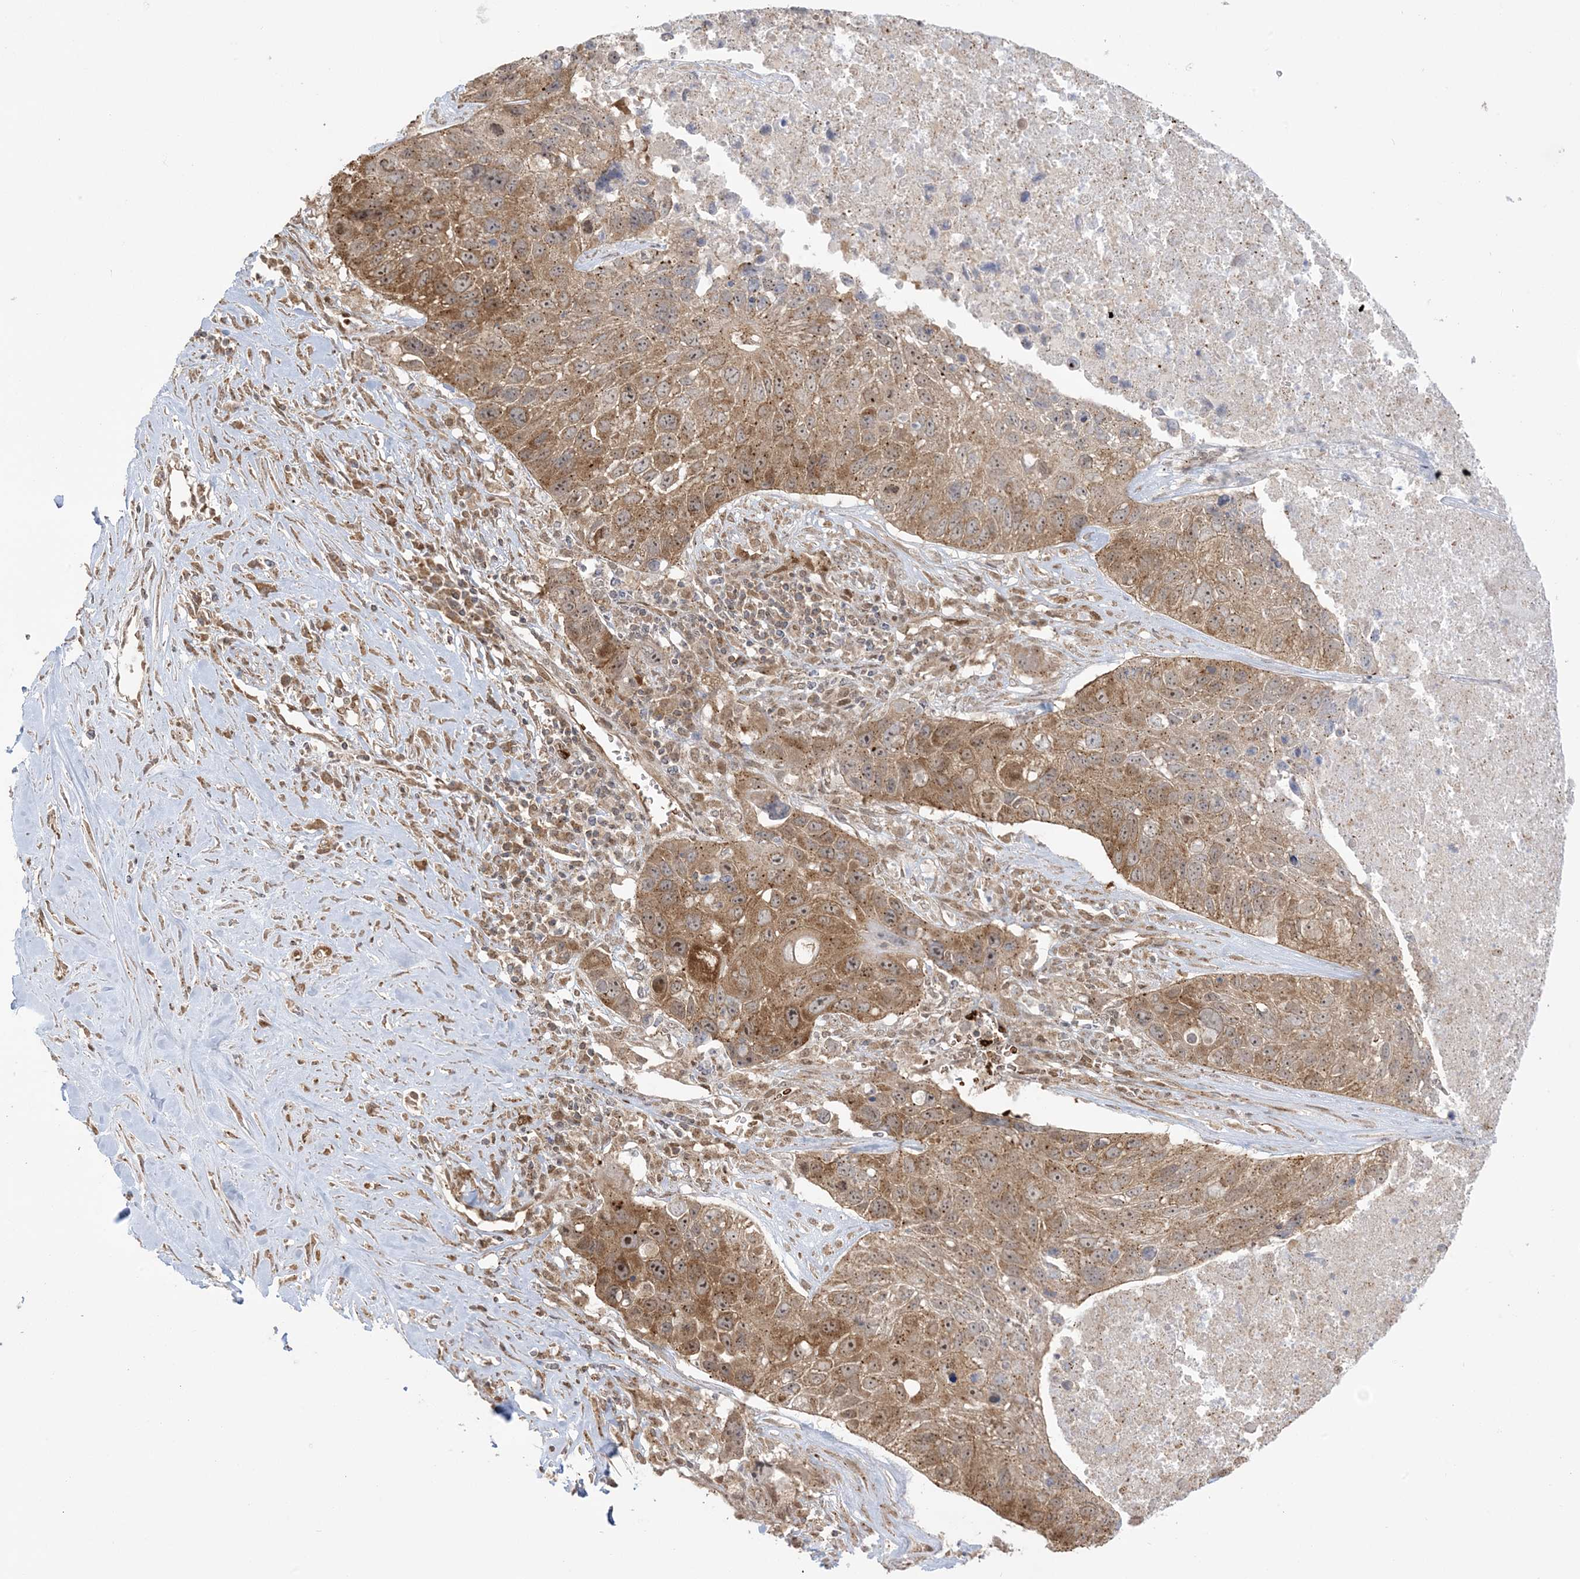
{"staining": {"intensity": "moderate", "quantity": ">75%", "location": "cytoplasmic/membranous"}, "tissue": "lung cancer", "cell_type": "Tumor cells", "image_type": "cancer", "snomed": [{"axis": "morphology", "description": "Squamous cell carcinoma, NOS"}, {"axis": "topography", "description": "Lung"}], "caption": "A photomicrograph of lung squamous cell carcinoma stained for a protein shows moderate cytoplasmic/membranous brown staining in tumor cells.", "gene": "ABCF3", "patient": {"sex": "male", "age": 61}}